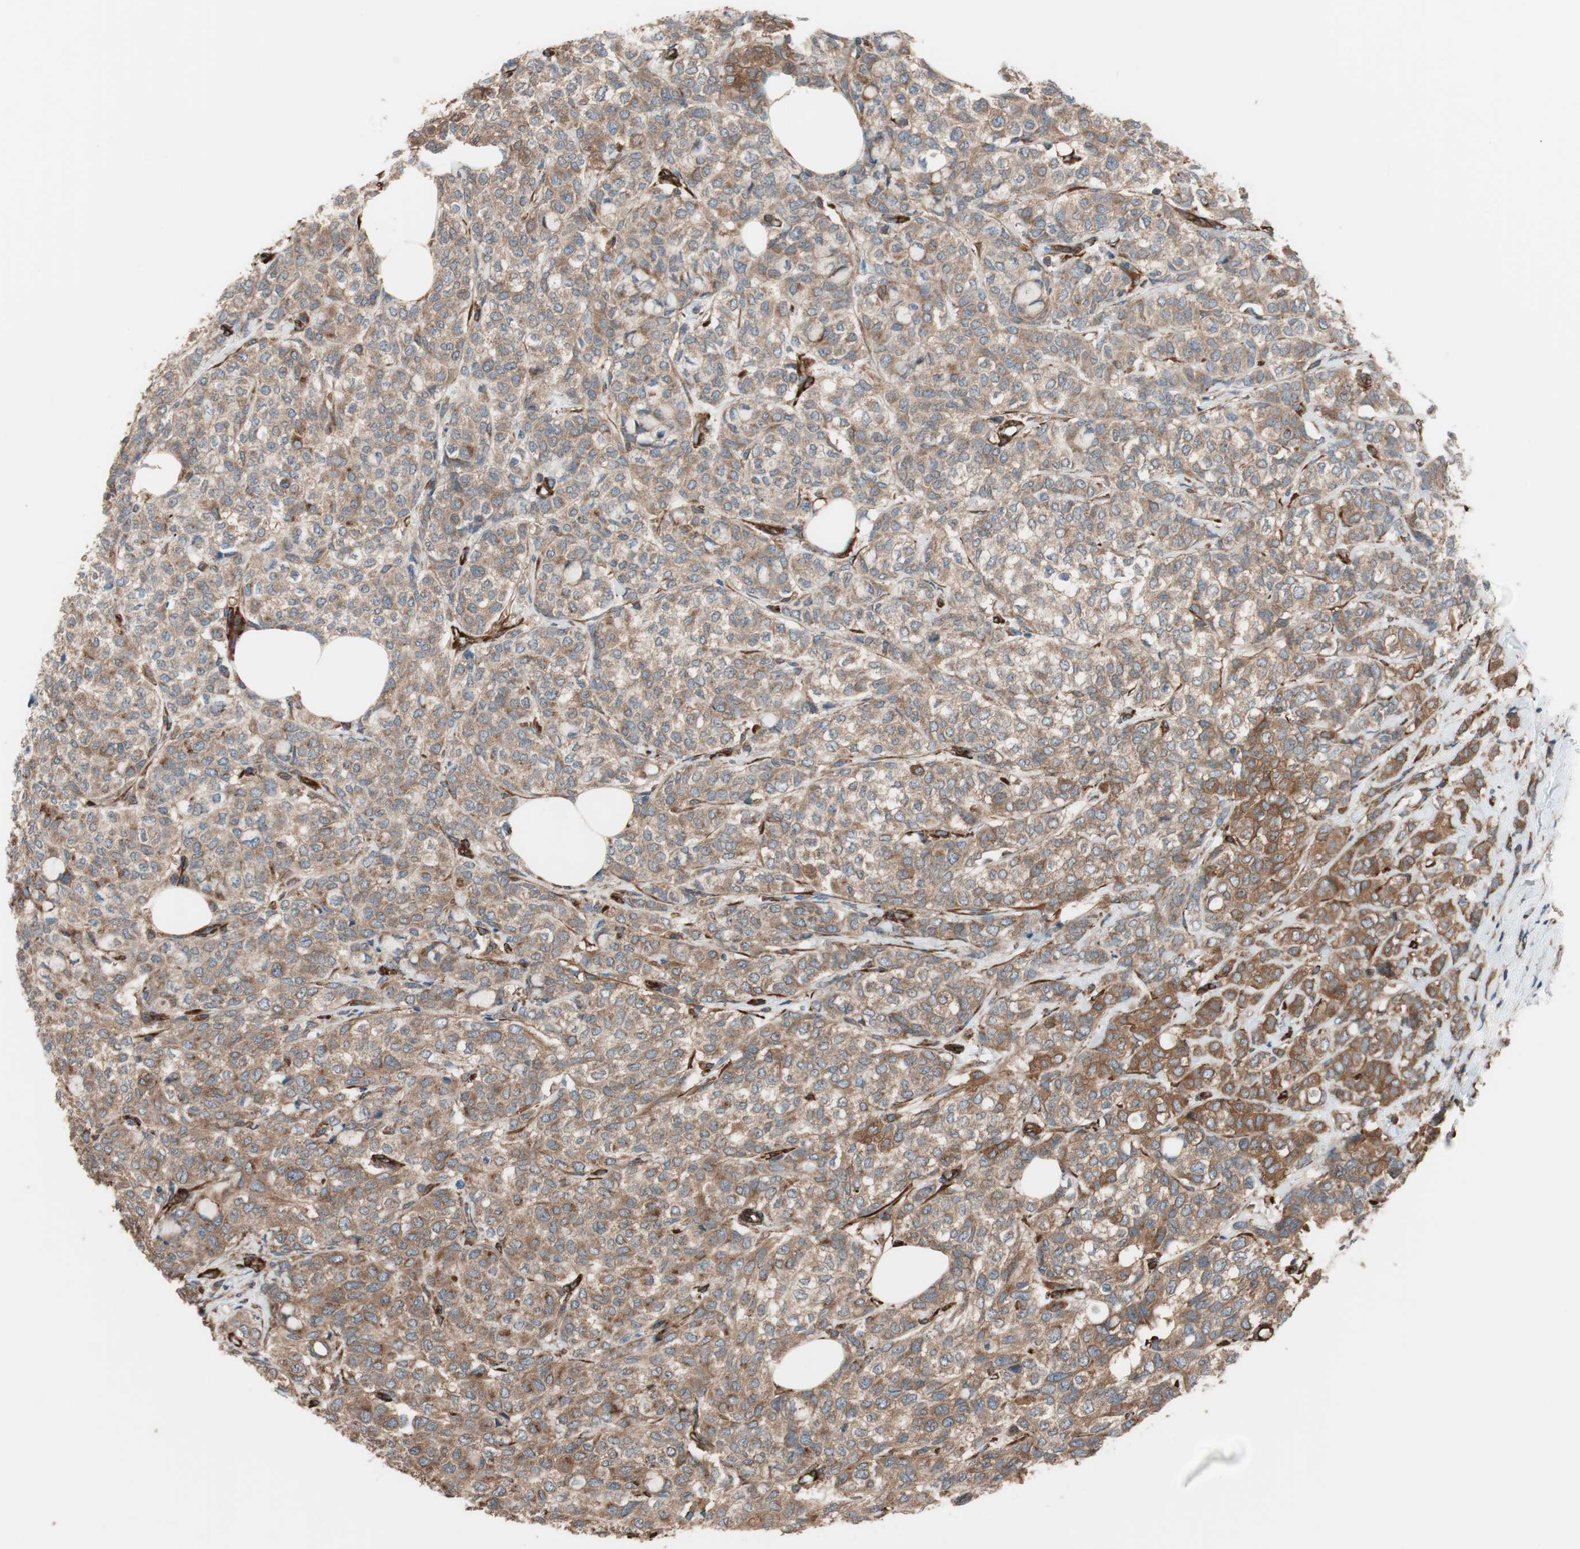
{"staining": {"intensity": "moderate", "quantity": ">75%", "location": "cytoplasmic/membranous"}, "tissue": "breast cancer", "cell_type": "Tumor cells", "image_type": "cancer", "snomed": [{"axis": "morphology", "description": "Lobular carcinoma"}, {"axis": "topography", "description": "Breast"}], "caption": "Approximately >75% of tumor cells in lobular carcinoma (breast) reveal moderate cytoplasmic/membranous protein staining as visualized by brown immunohistochemical staining.", "gene": "GPSM2", "patient": {"sex": "female", "age": 60}}